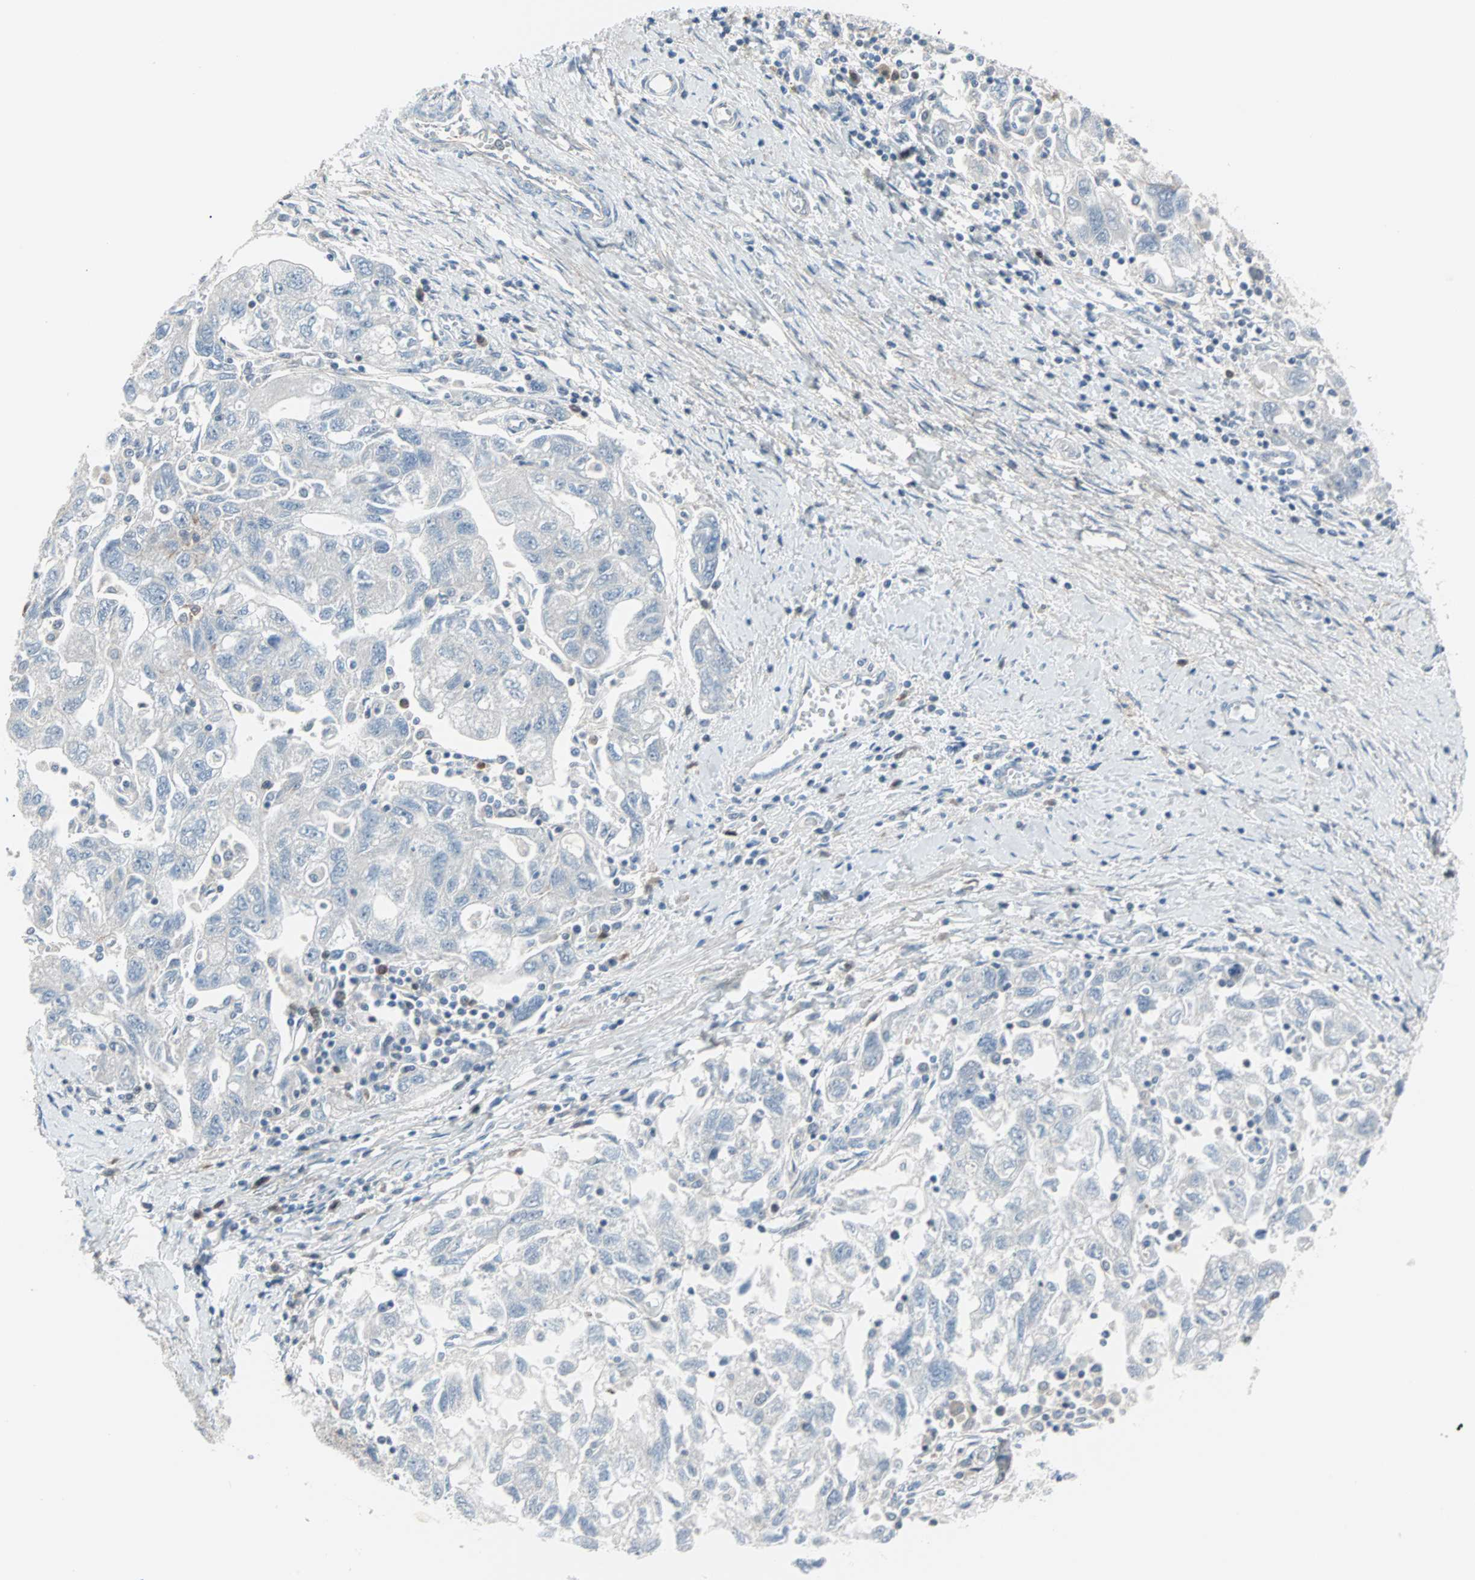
{"staining": {"intensity": "negative", "quantity": "none", "location": "none"}, "tissue": "ovarian cancer", "cell_type": "Tumor cells", "image_type": "cancer", "snomed": [{"axis": "morphology", "description": "Carcinoma, NOS"}, {"axis": "morphology", "description": "Cystadenocarcinoma, serous, NOS"}, {"axis": "topography", "description": "Ovary"}], "caption": "An immunohistochemistry (IHC) histopathology image of ovarian cancer (carcinoma) is shown. There is no staining in tumor cells of ovarian cancer (carcinoma).", "gene": "CASP3", "patient": {"sex": "female", "age": 69}}